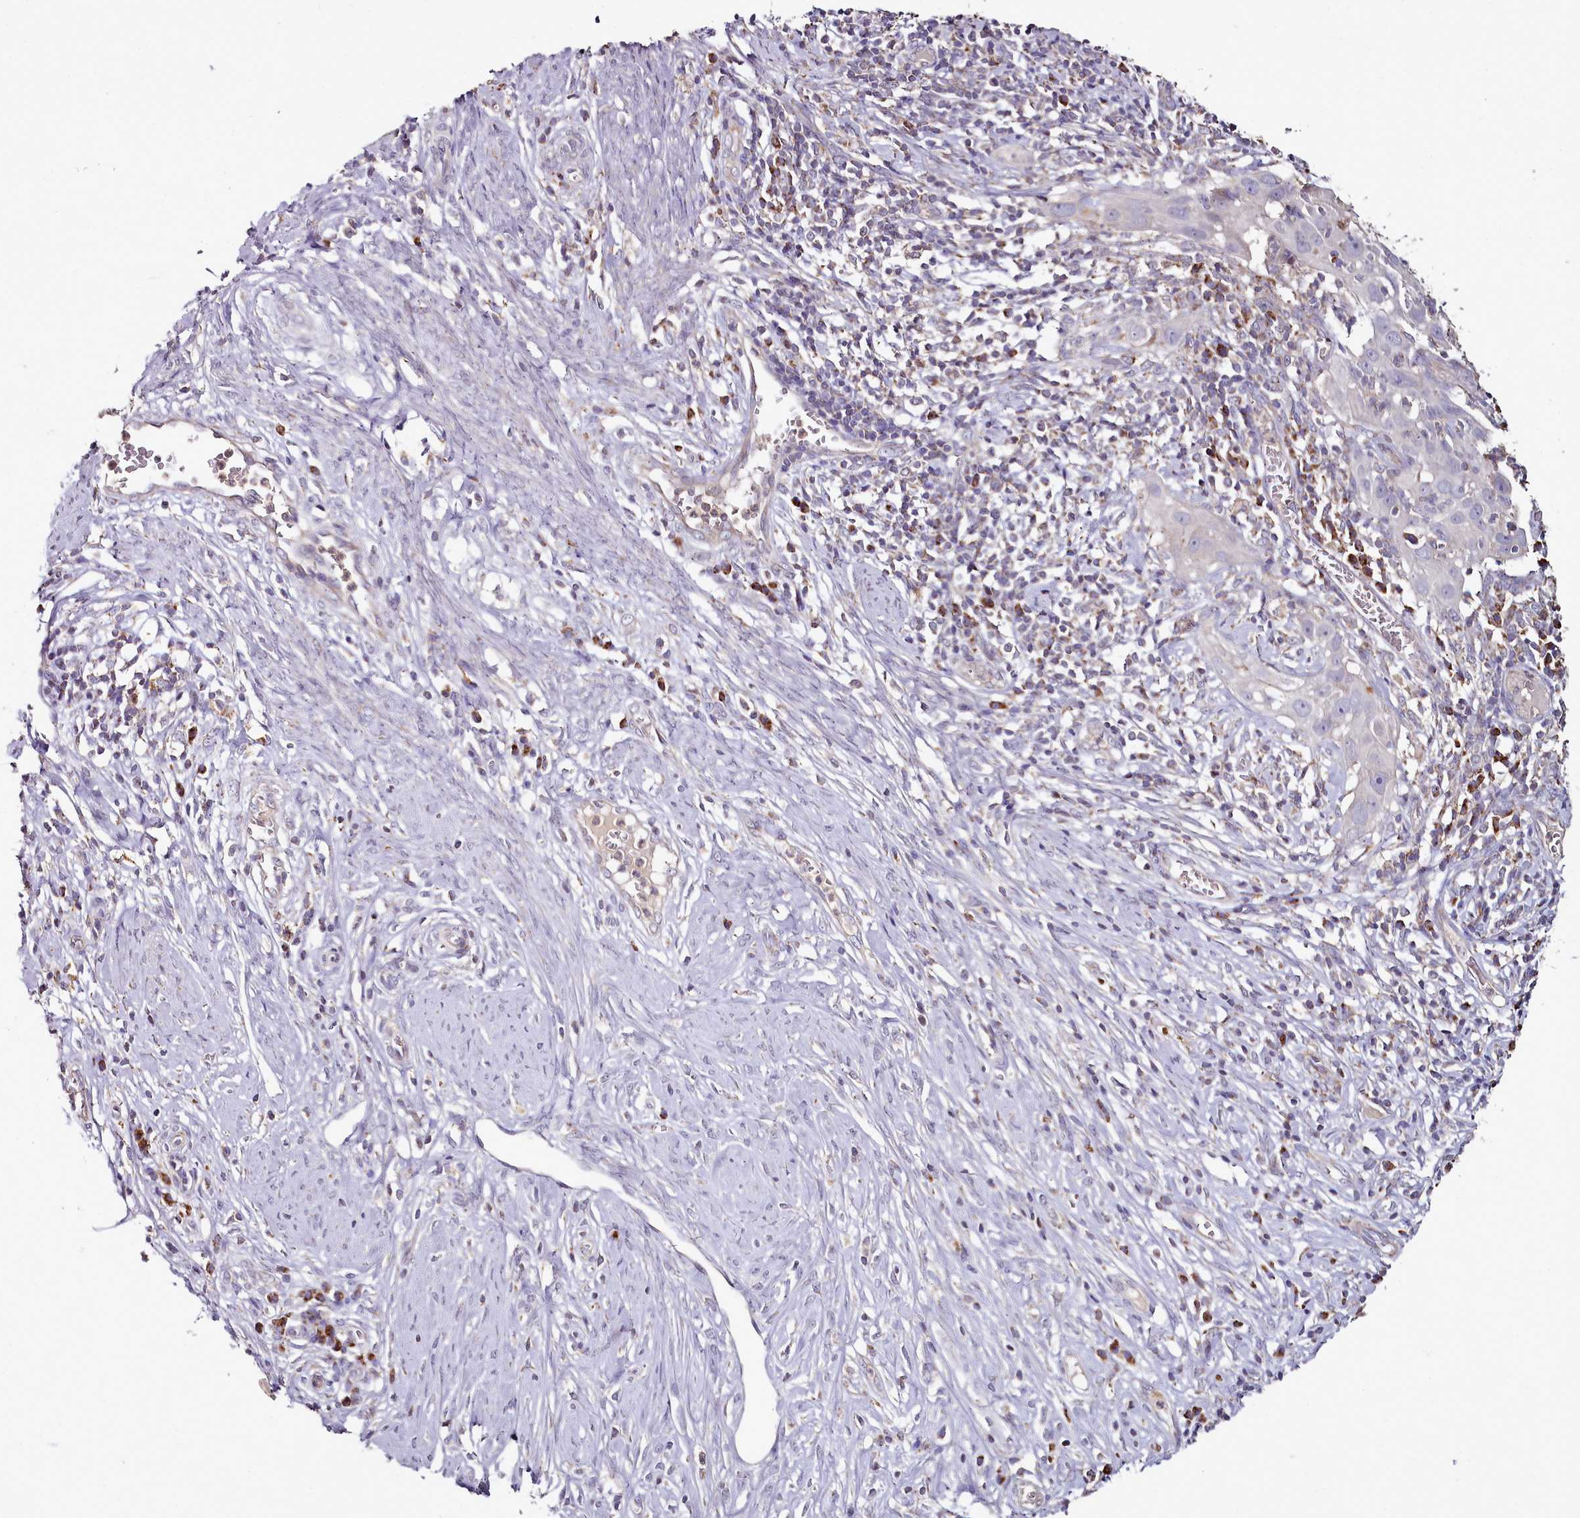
{"staining": {"intensity": "negative", "quantity": "none", "location": "none"}, "tissue": "cervical cancer", "cell_type": "Tumor cells", "image_type": "cancer", "snomed": [{"axis": "morphology", "description": "Squamous cell carcinoma, NOS"}, {"axis": "topography", "description": "Cervix"}], "caption": "Immunohistochemistry (IHC) of human cervical squamous cell carcinoma exhibits no staining in tumor cells. (Immunohistochemistry, brightfield microscopy, high magnification).", "gene": "ACSS1", "patient": {"sex": "female", "age": 31}}